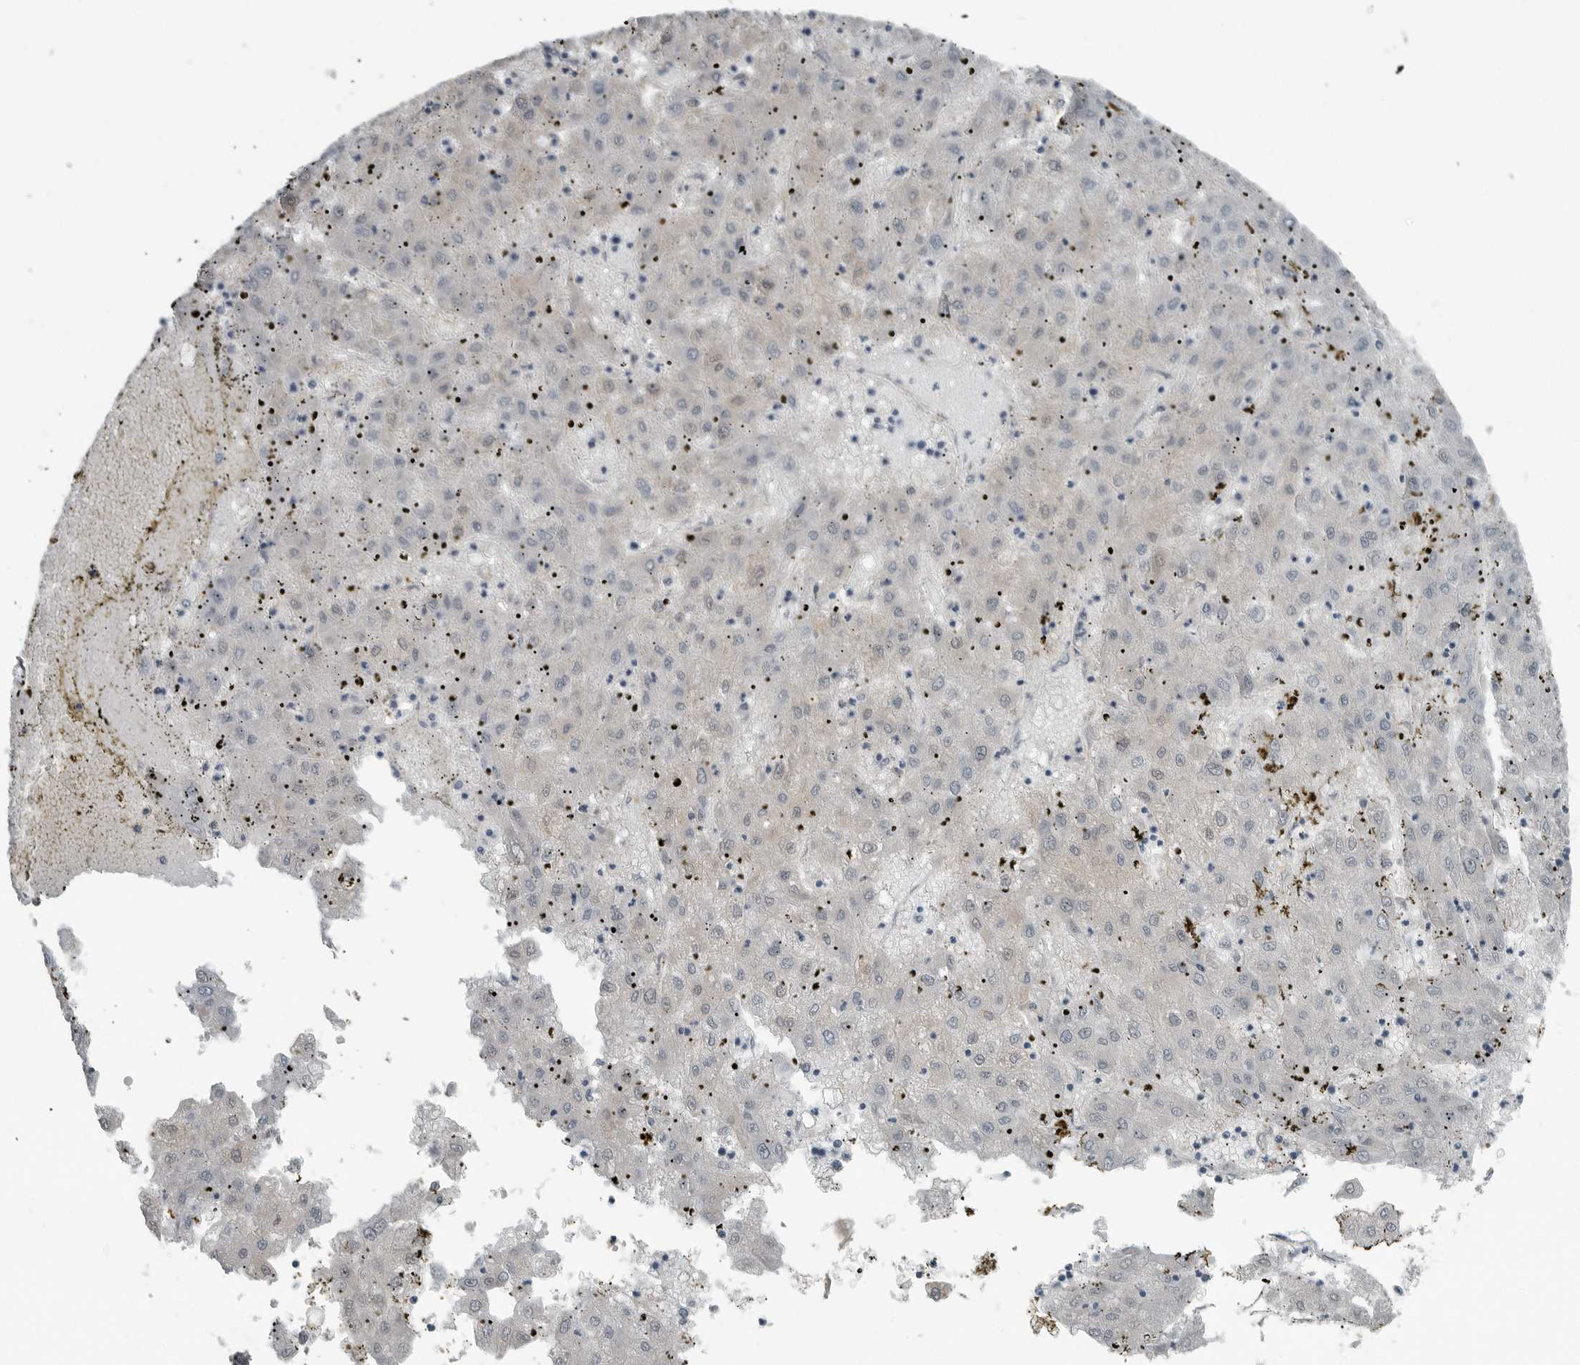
{"staining": {"intensity": "weak", "quantity": "<25%", "location": "nuclear"}, "tissue": "liver cancer", "cell_type": "Tumor cells", "image_type": "cancer", "snomed": [{"axis": "morphology", "description": "Carcinoma, Hepatocellular, NOS"}, {"axis": "topography", "description": "Liver"}], "caption": "High power microscopy histopathology image of an immunohistochemistry (IHC) micrograph of liver cancer (hepatocellular carcinoma), revealing no significant expression in tumor cells.", "gene": "KYAT1", "patient": {"sex": "male", "age": 72}}